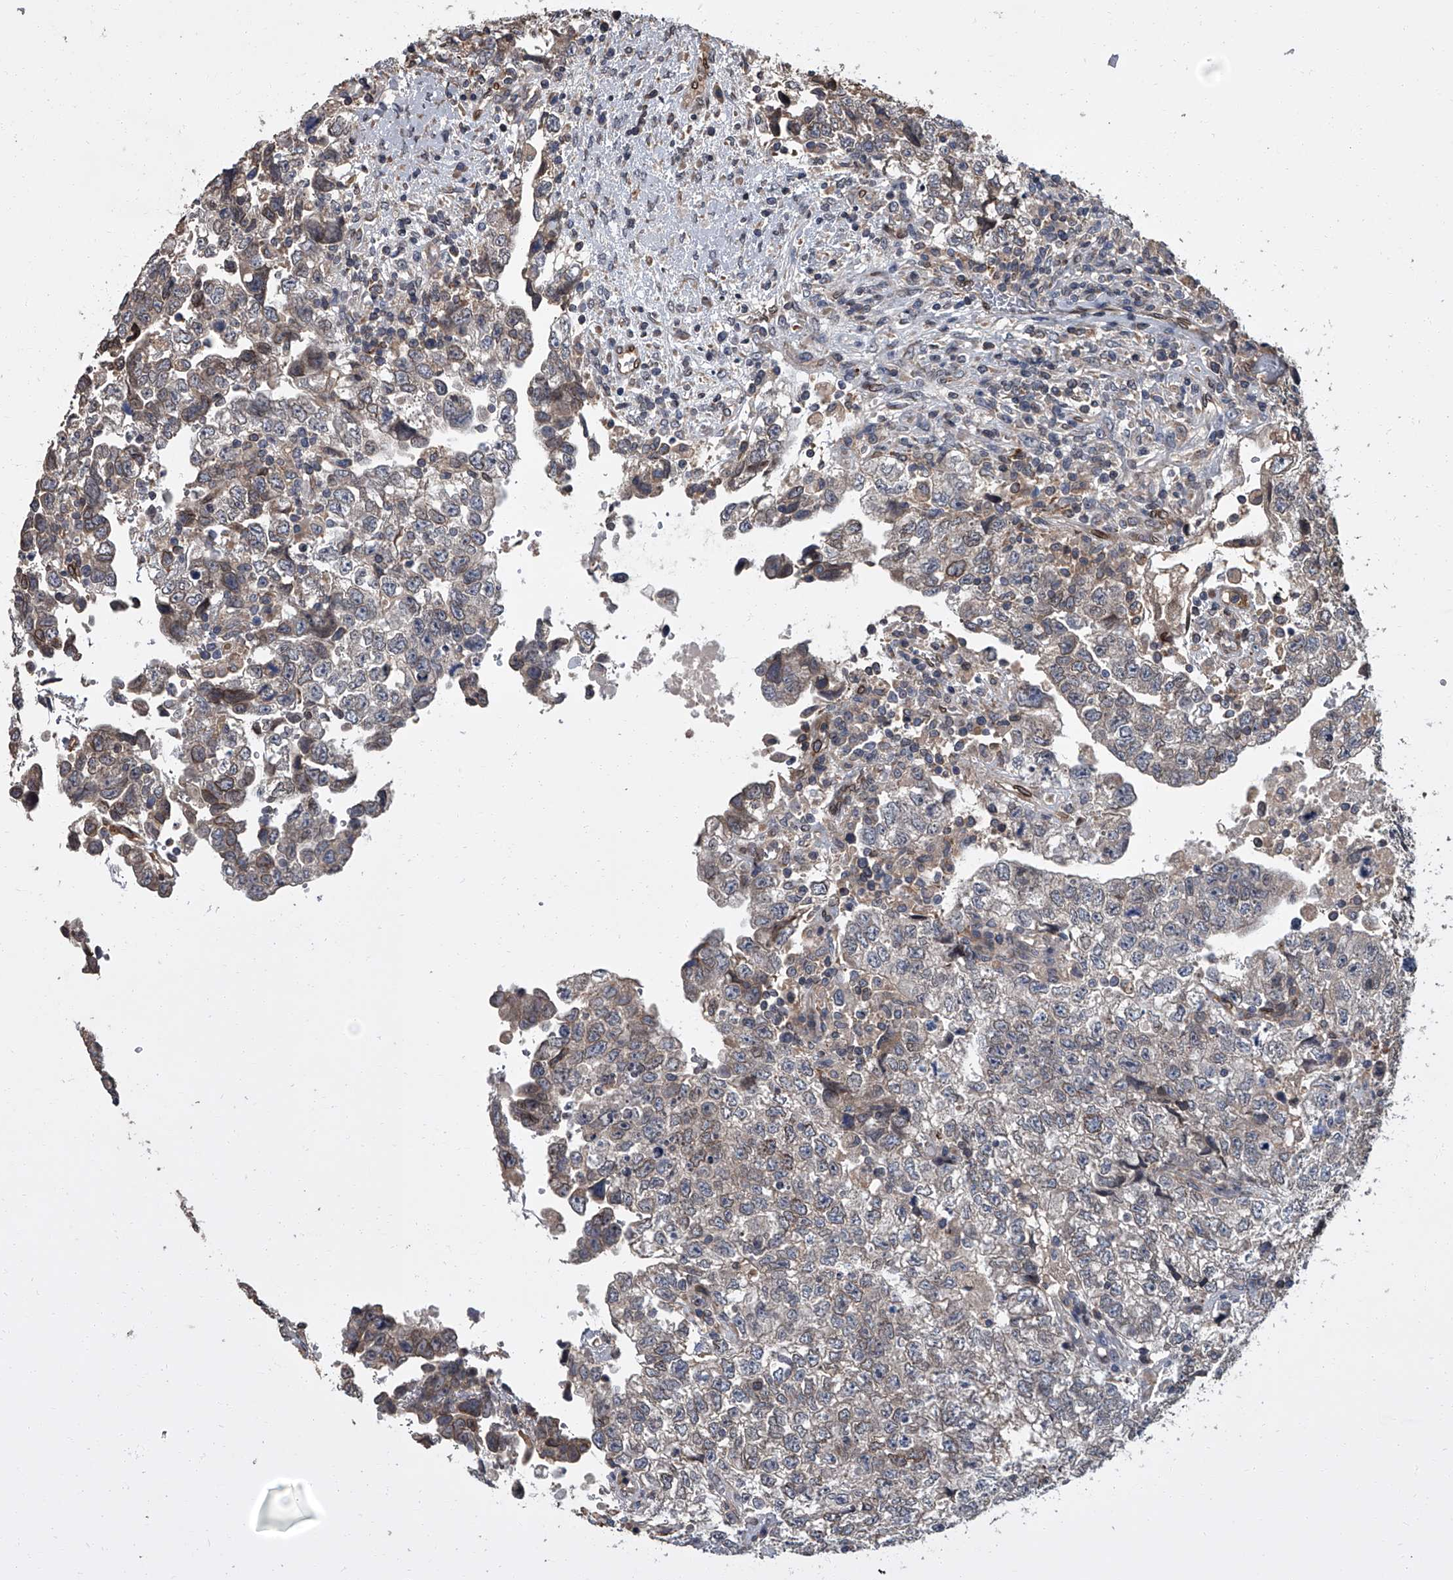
{"staining": {"intensity": "negative", "quantity": "none", "location": "none"}, "tissue": "testis cancer", "cell_type": "Tumor cells", "image_type": "cancer", "snomed": [{"axis": "morphology", "description": "Carcinoma, Embryonal, NOS"}, {"axis": "topography", "description": "Testis"}], "caption": "Immunohistochemical staining of human testis cancer (embryonal carcinoma) displays no significant expression in tumor cells. (DAB (3,3'-diaminobenzidine) IHC with hematoxylin counter stain).", "gene": "LRRC8C", "patient": {"sex": "male", "age": 37}}